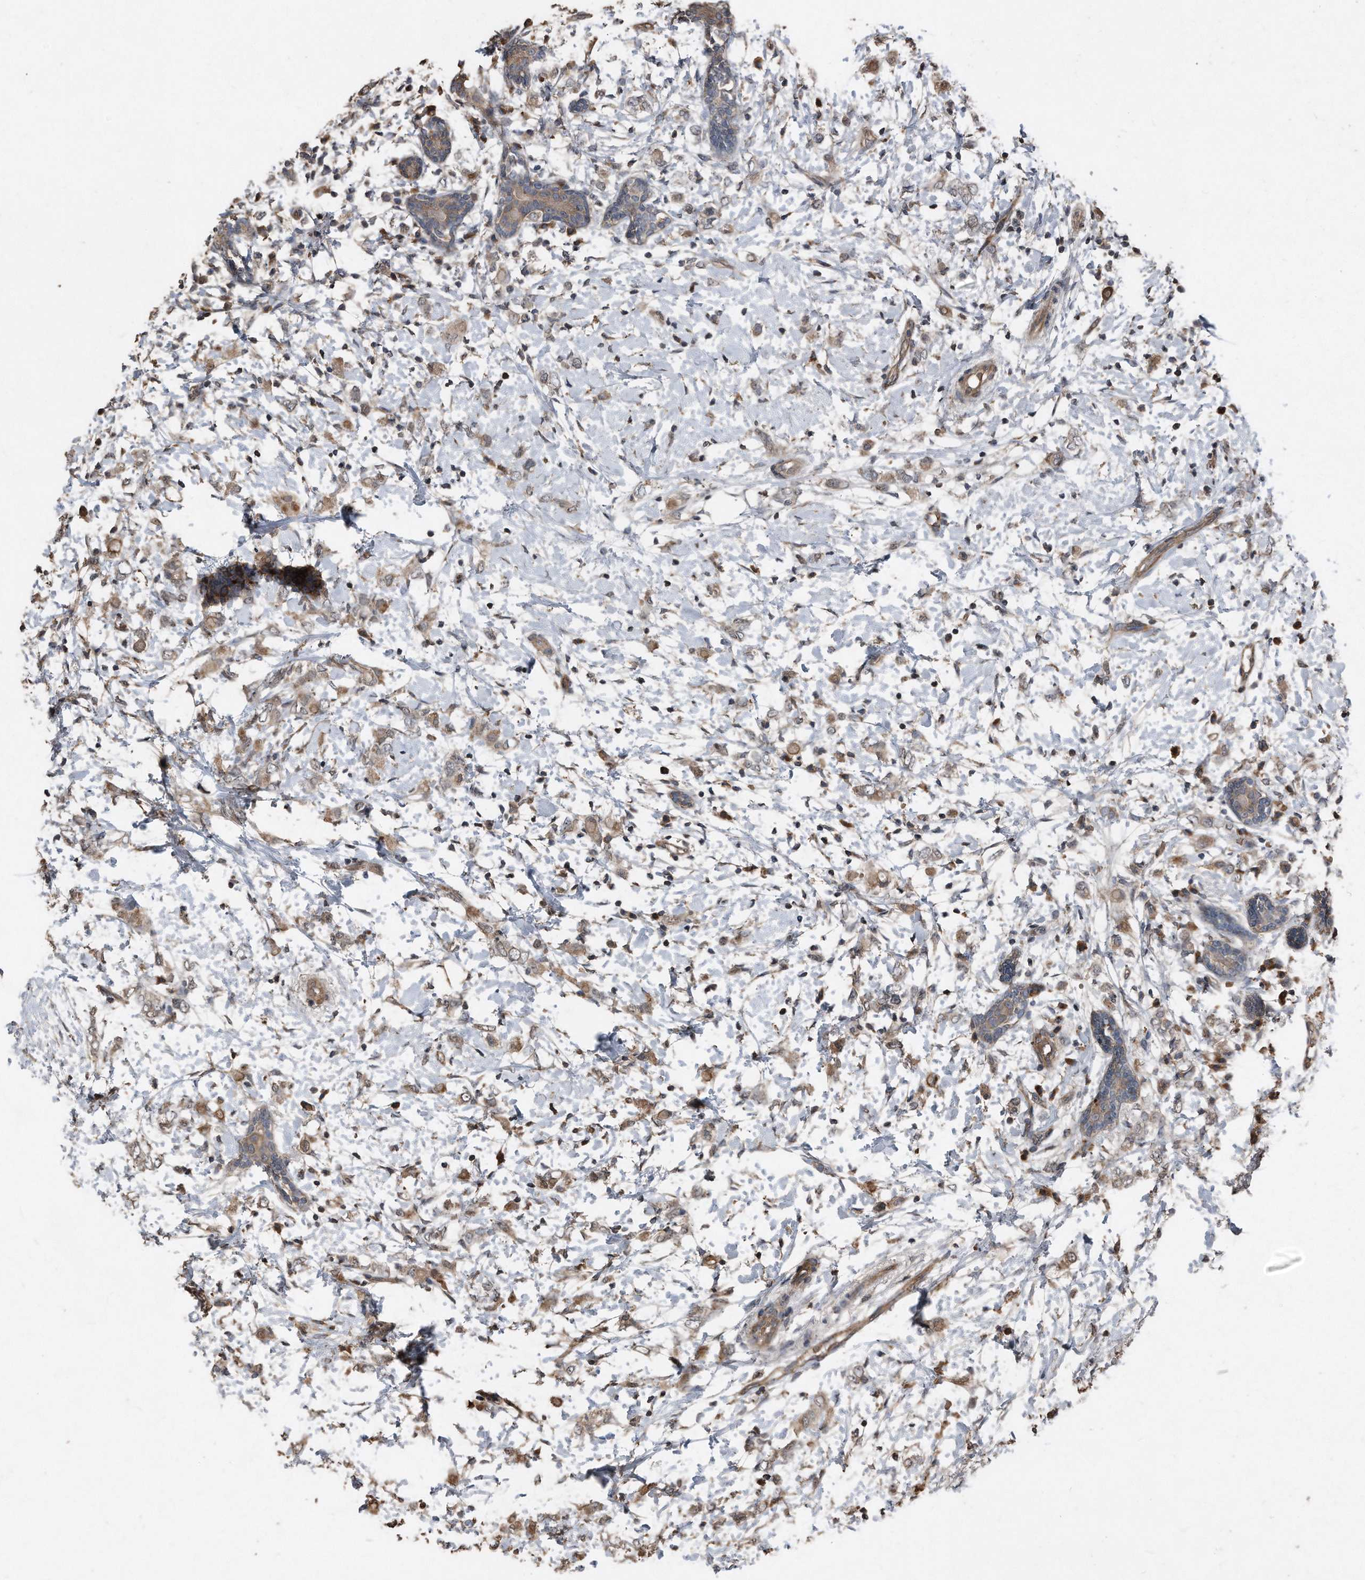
{"staining": {"intensity": "moderate", "quantity": ">75%", "location": "cytoplasmic/membranous"}, "tissue": "breast cancer", "cell_type": "Tumor cells", "image_type": "cancer", "snomed": [{"axis": "morphology", "description": "Normal tissue, NOS"}, {"axis": "morphology", "description": "Lobular carcinoma"}, {"axis": "topography", "description": "Breast"}], "caption": "This micrograph displays immunohistochemistry (IHC) staining of human breast cancer, with medium moderate cytoplasmic/membranous staining in approximately >75% of tumor cells.", "gene": "ANKRD10", "patient": {"sex": "female", "age": 47}}